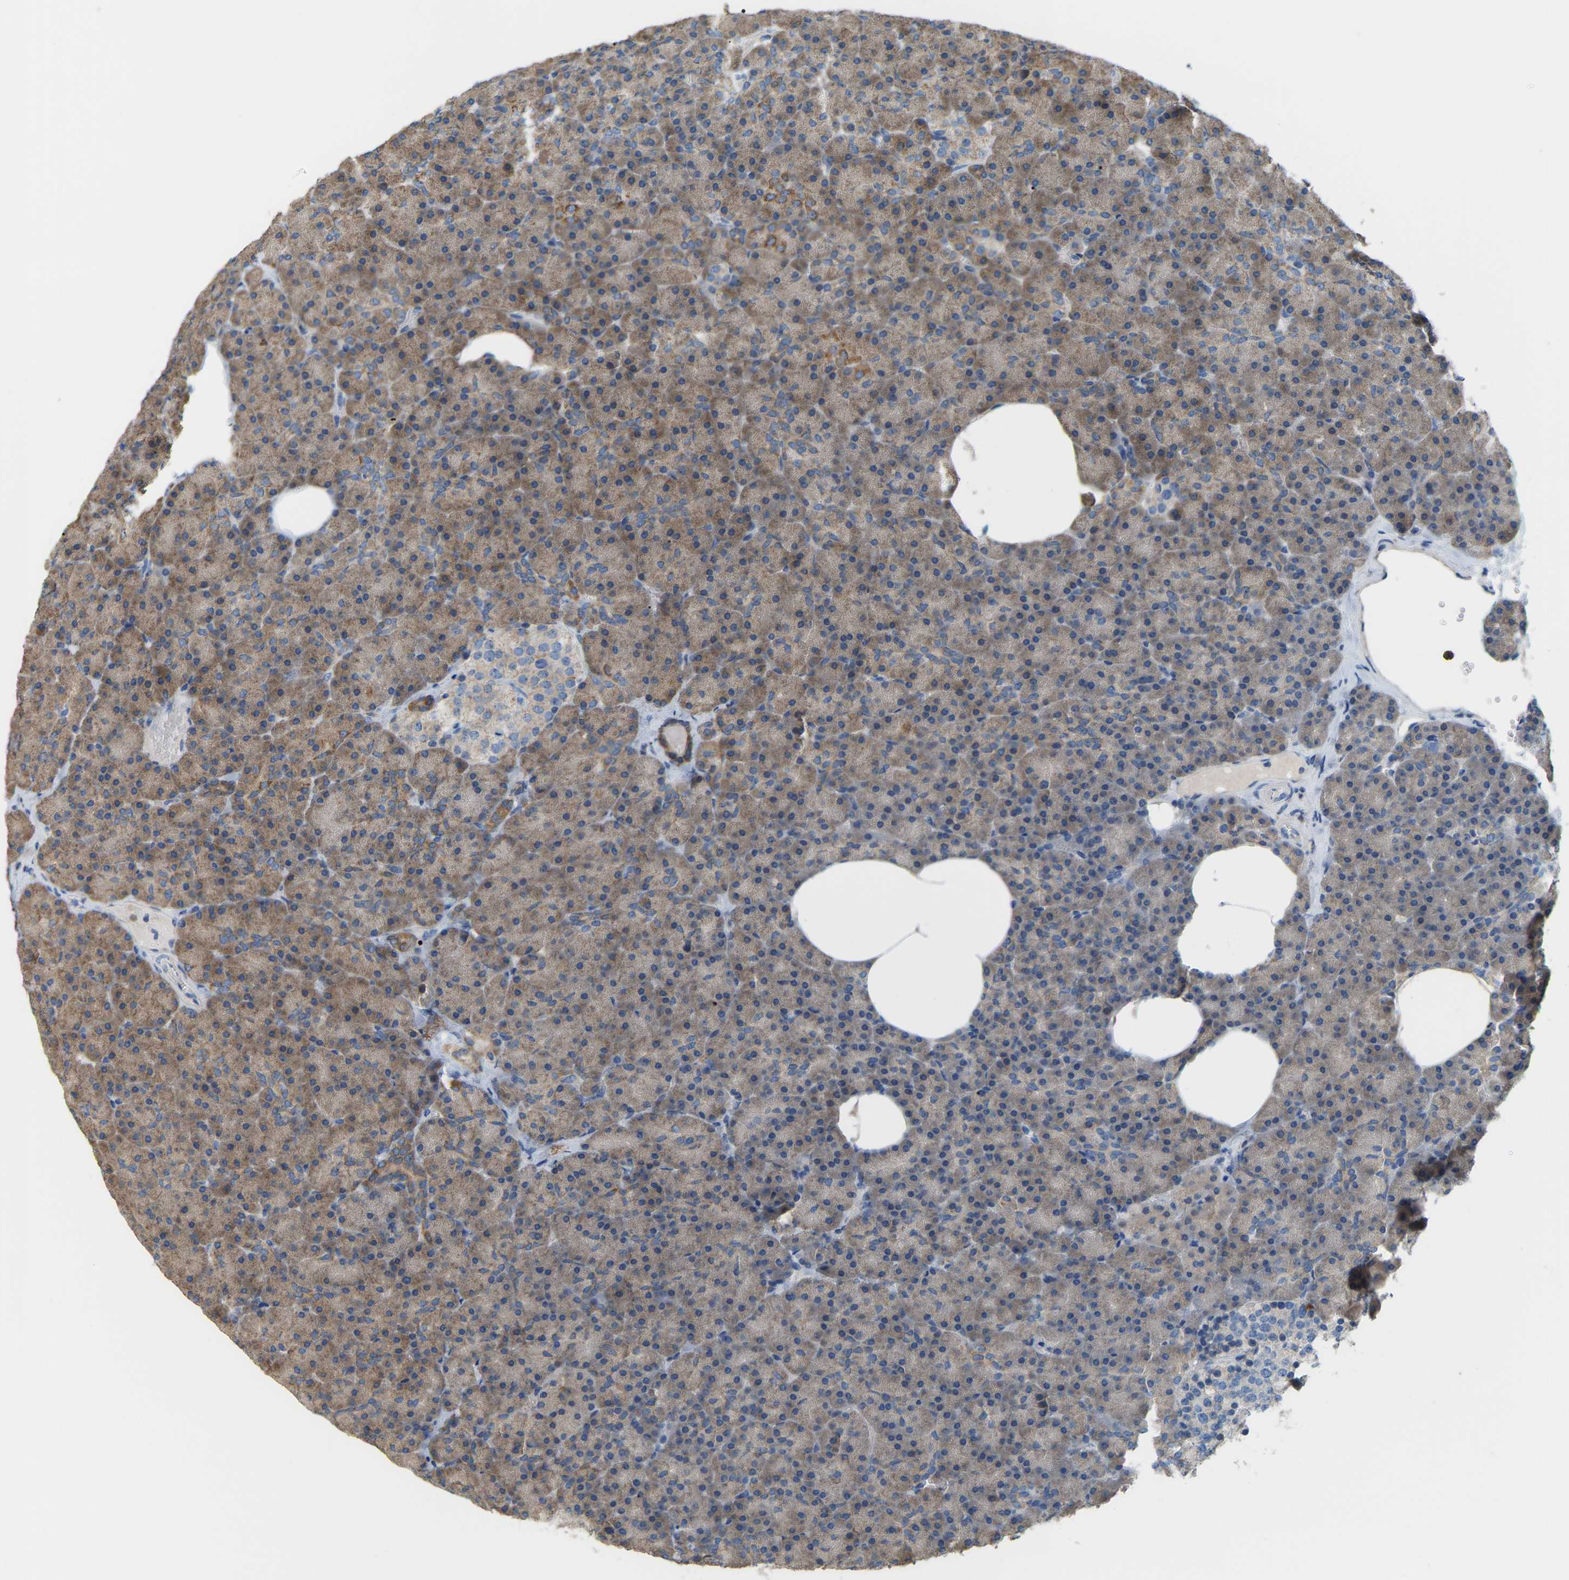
{"staining": {"intensity": "moderate", "quantity": "25%-75%", "location": "cytoplasmic/membranous"}, "tissue": "pancreas", "cell_type": "Exocrine glandular cells", "image_type": "normal", "snomed": [{"axis": "morphology", "description": "Normal tissue, NOS"}, {"axis": "morphology", "description": "Carcinoid, malignant, NOS"}, {"axis": "topography", "description": "Pancreas"}], "caption": "The photomicrograph shows a brown stain indicating the presence of a protein in the cytoplasmic/membranous of exocrine glandular cells in pancreas. The staining is performed using DAB brown chromogen to label protein expression. The nuclei are counter-stained blue using hematoxylin.", "gene": "CROT", "patient": {"sex": "female", "age": 35}}